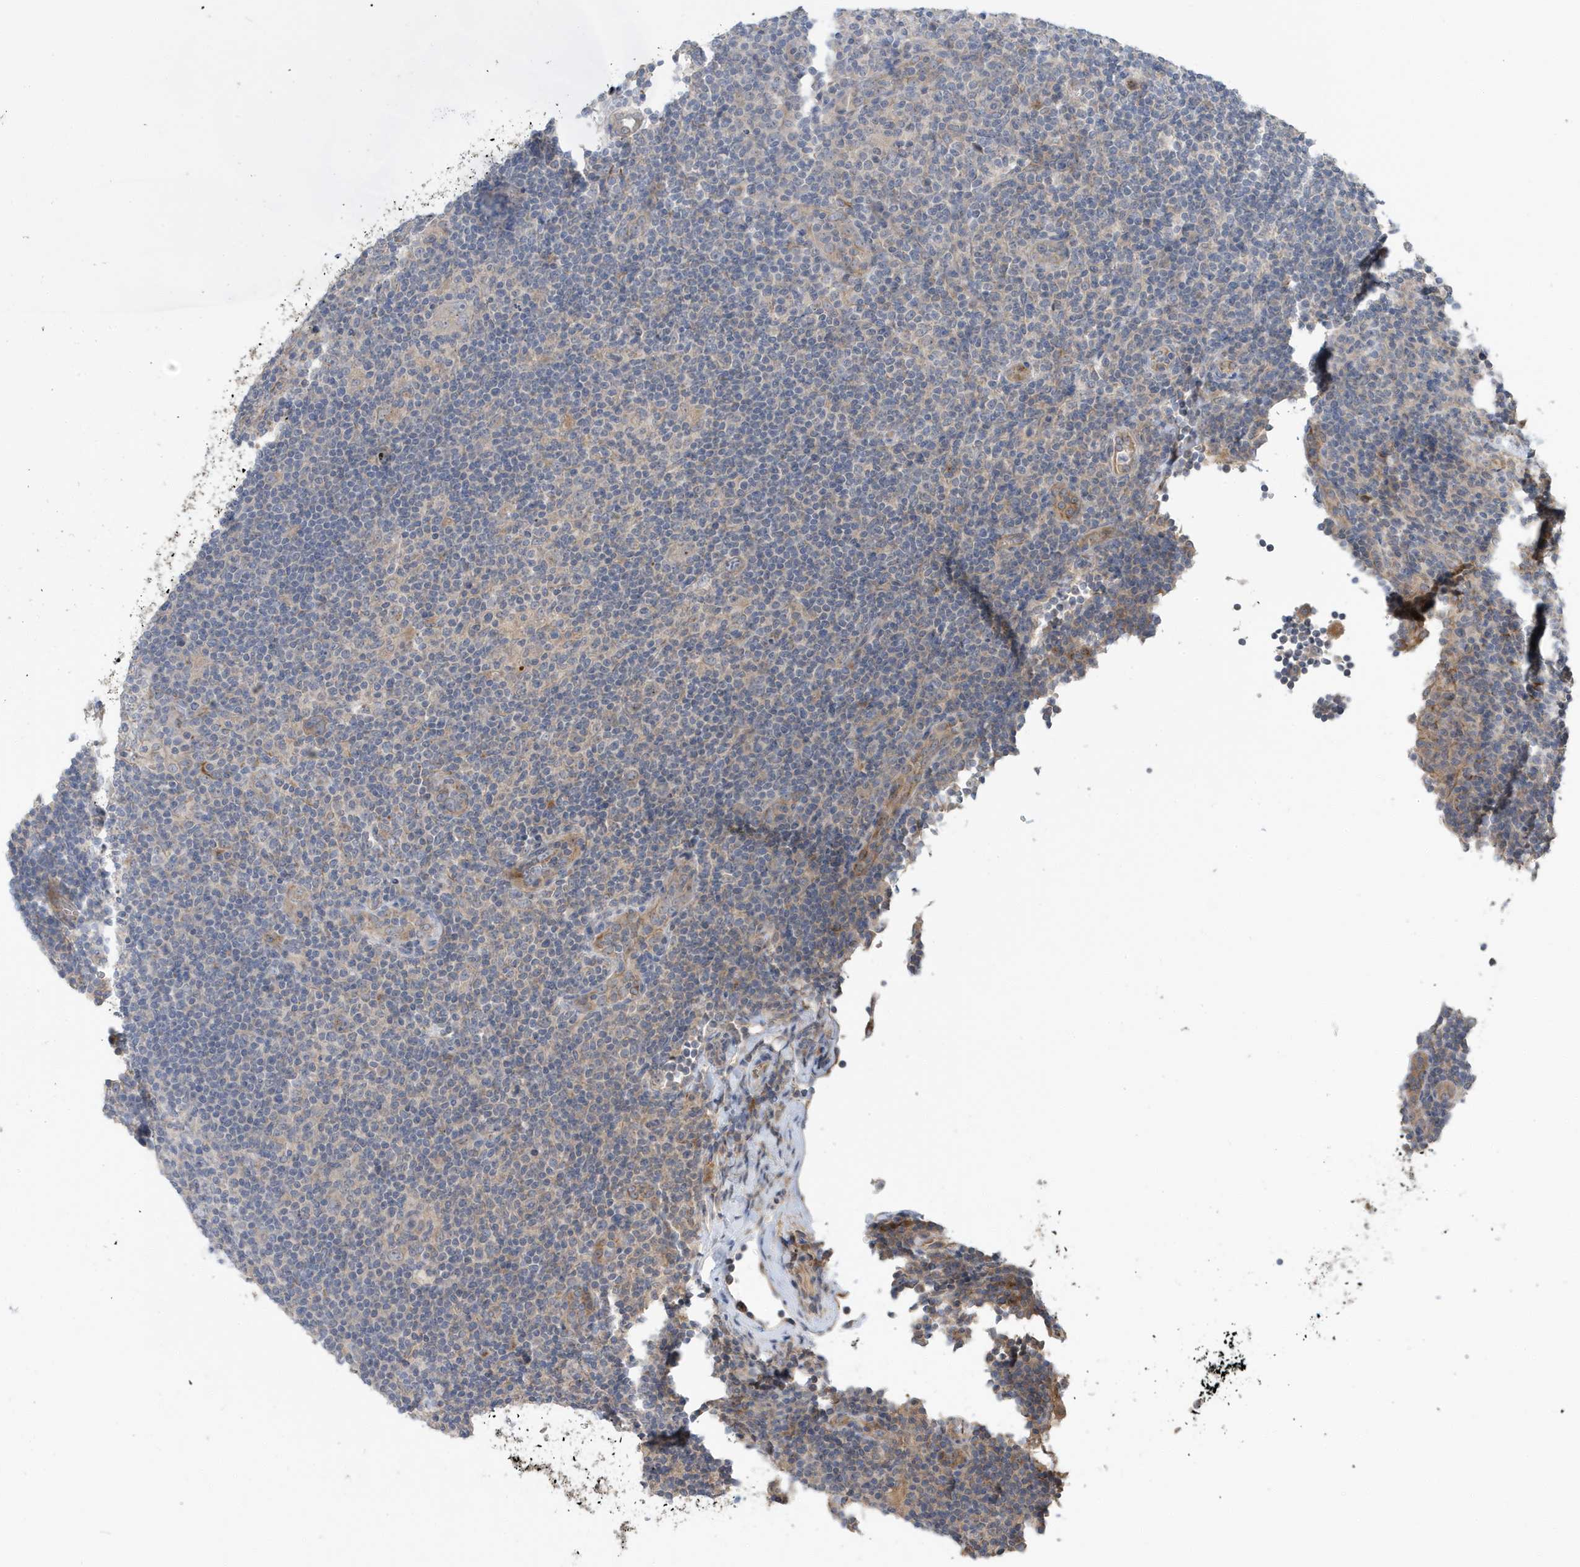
{"staining": {"intensity": "weak", "quantity": "25%-75%", "location": "cytoplasmic/membranous"}, "tissue": "lymphoma", "cell_type": "Tumor cells", "image_type": "cancer", "snomed": [{"axis": "morphology", "description": "Hodgkin's disease, NOS"}, {"axis": "topography", "description": "Lymph node"}], "caption": "The immunohistochemical stain shows weak cytoplasmic/membranous positivity in tumor cells of lymphoma tissue. (IHC, brightfield microscopy, high magnification).", "gene": "LAPTM4A", "patient": {"sex": "female", "age": 57}}